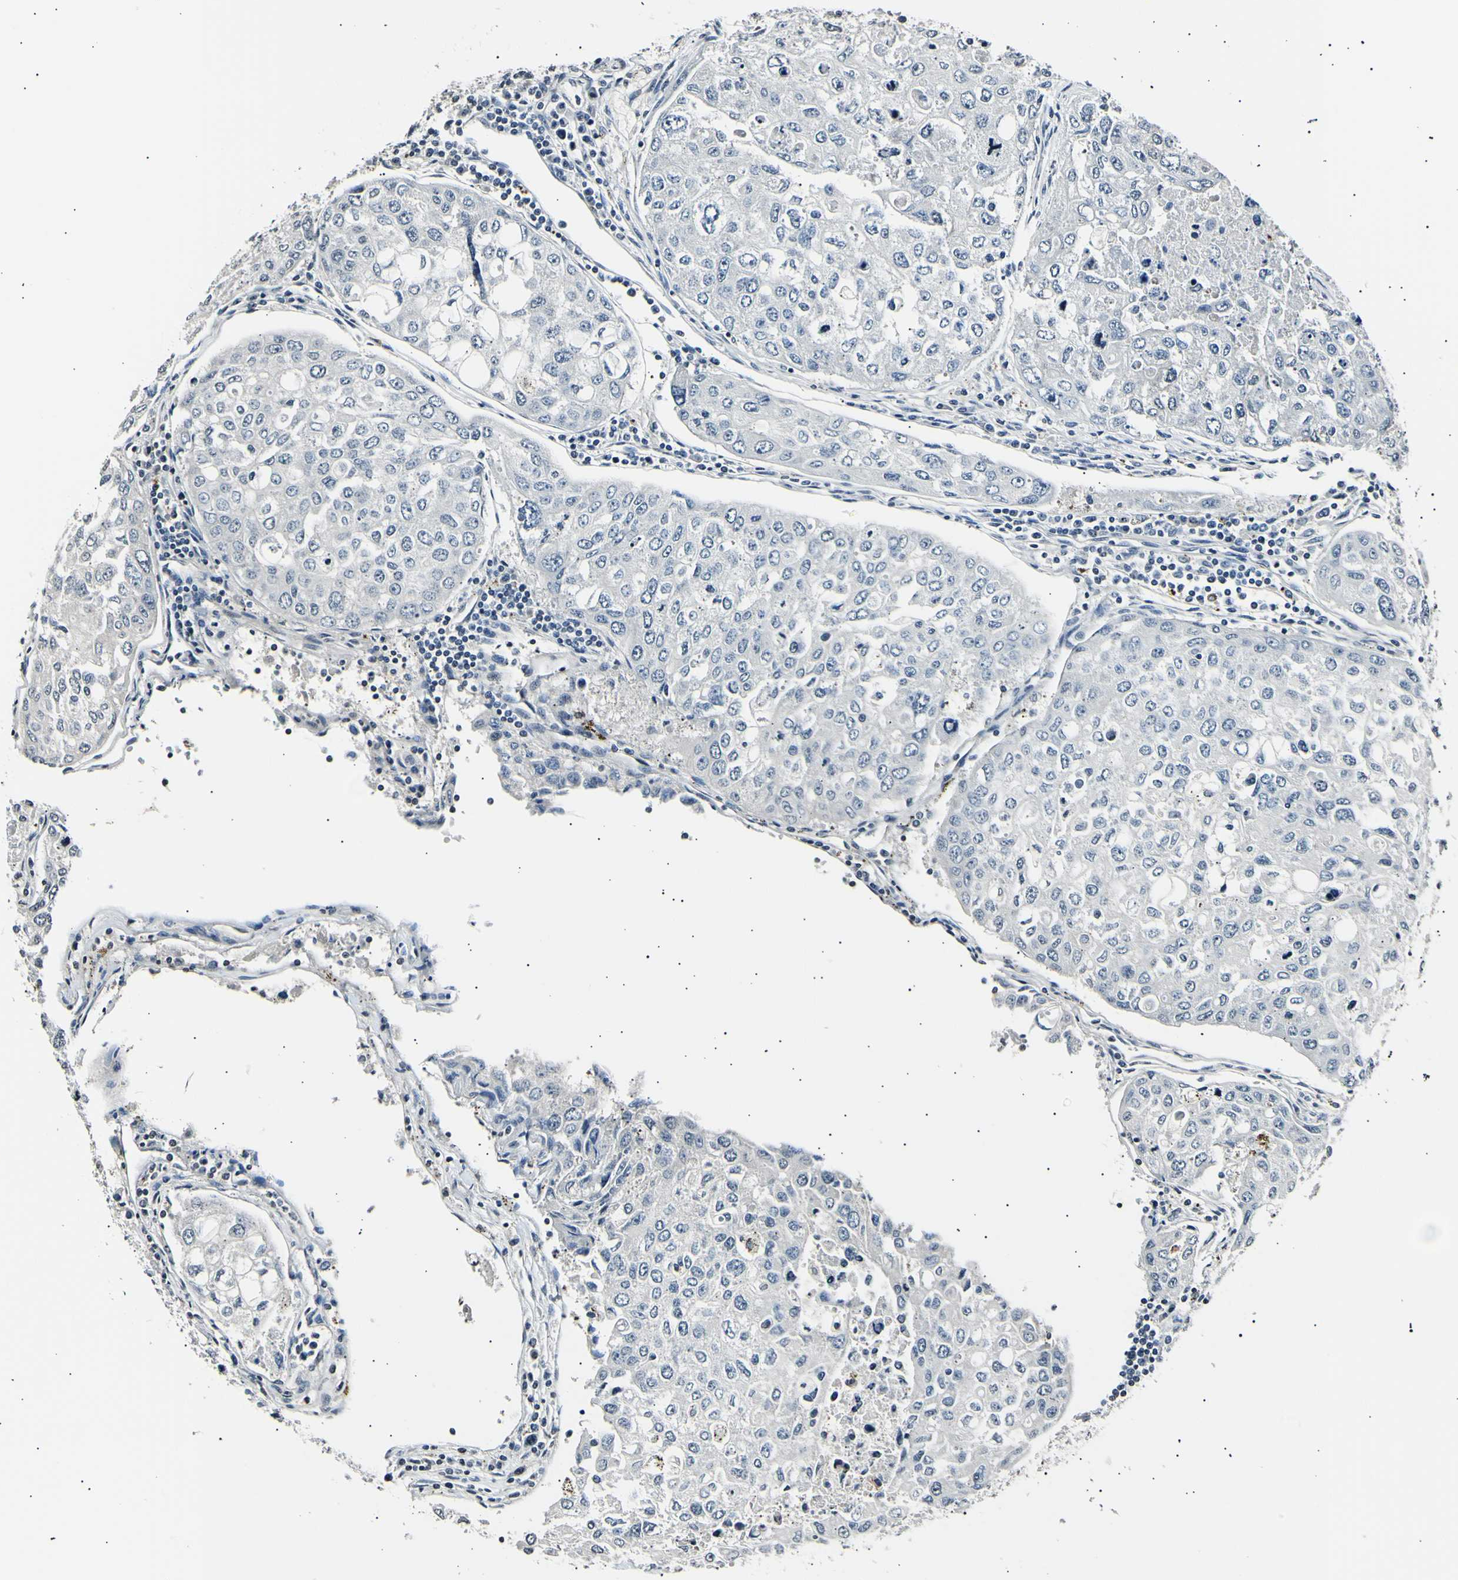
{"staining": {"intensity": "negative", "quantity": "none", "location": "none"}, "tissue": "urothelial cancer", "cell_type": "Tumor cells", "image_type": "cancer", "snomed": [{"axis": "morphology", "description": "Urothelial carcinoma, High grade"}, {"axis": "topography", "description": "Lymph node"}, {"axis": "topography", "description": "Urinary bladder"}], "caption": "Immunohistochemistry (IHC) of high-grade urothelial carcinoma shows no staining in tumor cells.", "gene": "AK1", "patient": {"sex": "male", "age": 51}}